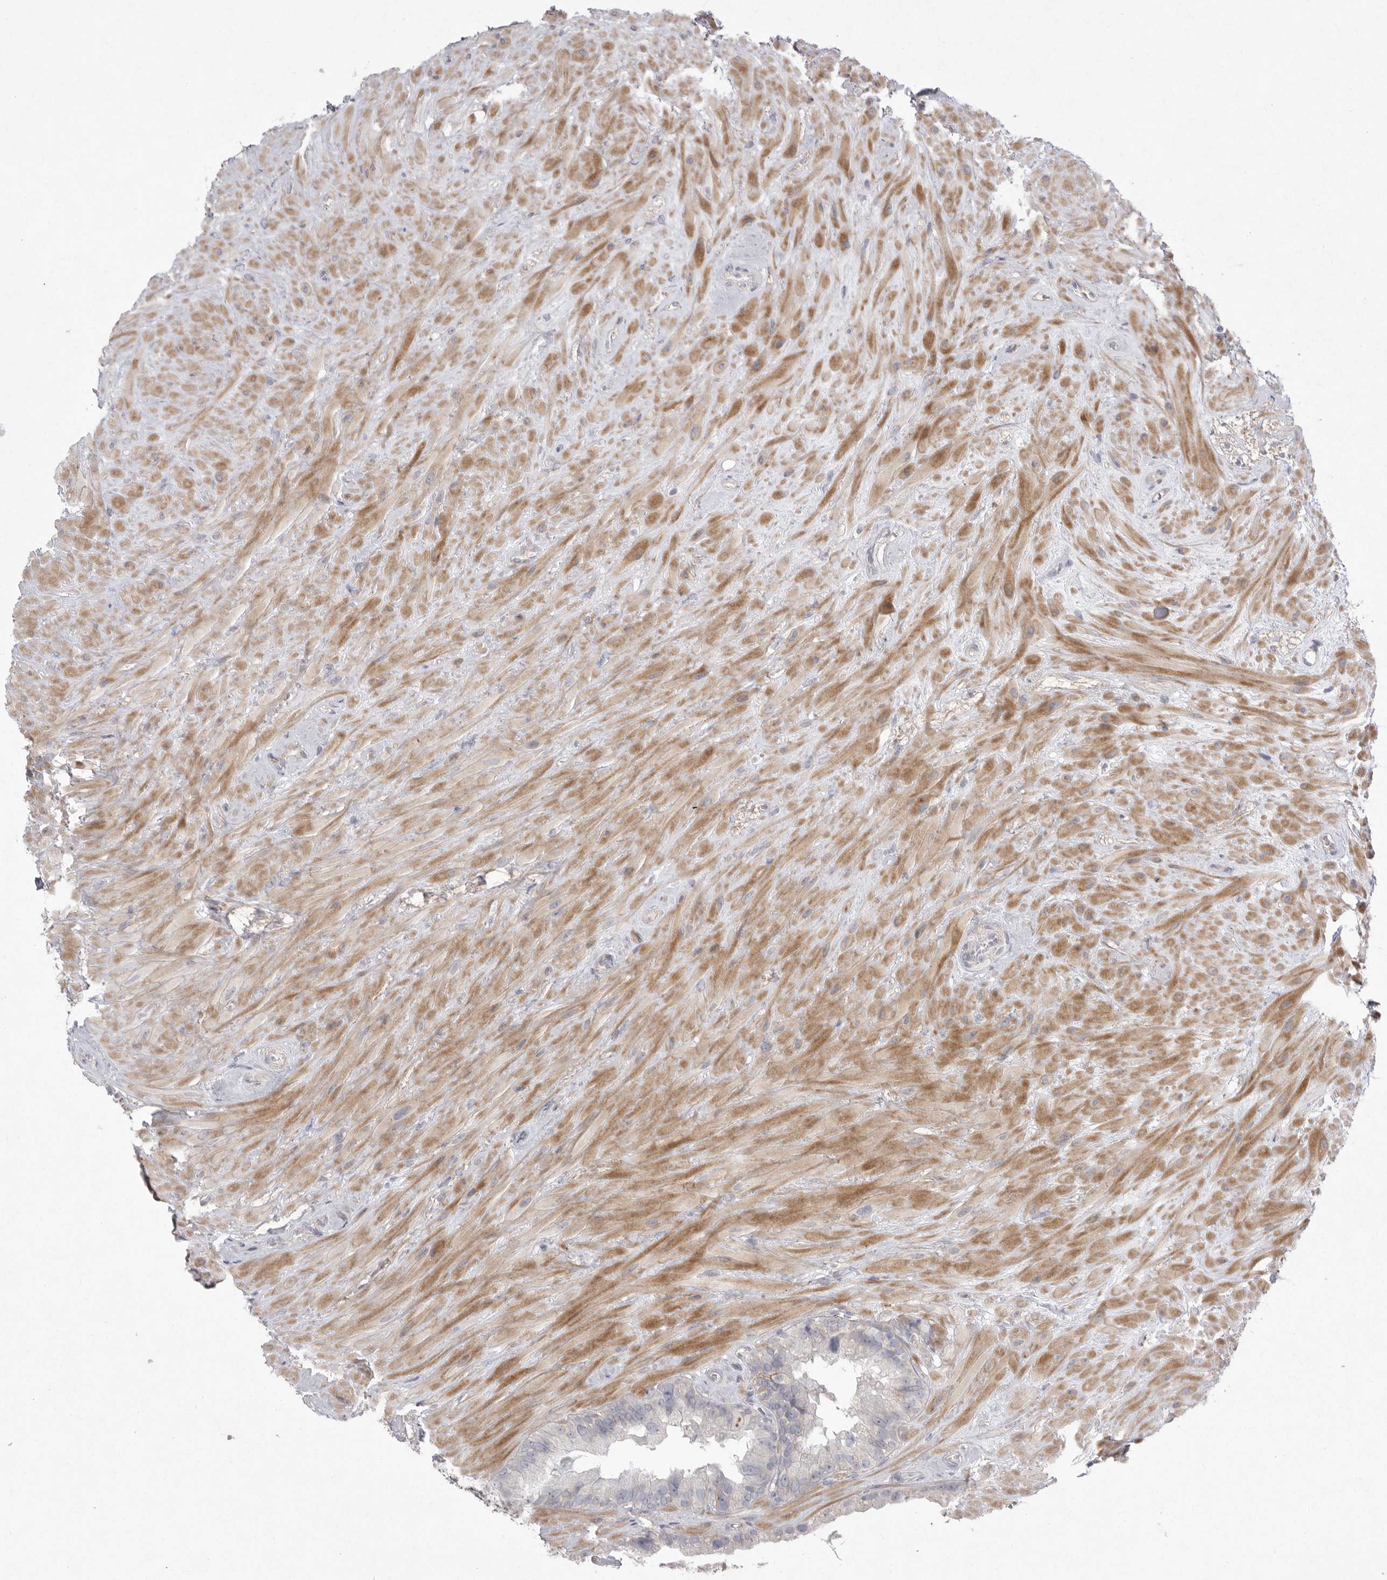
{"staining": {"intensity": "negative", "quantity": "none", "location": "none"}, "tissue": "seminal vesicle", "cell_type": "Glandular cells", "image_type": "normal", "snomed": [{"axis": "morphology", "description": "Normal tissue, NOS"}, {"axis": "topography", "description": "Seminal veicle"}], "caption": "High magnification brightfield microscopy of unremarkable seminal vesicle stained with DAB (3,3'-diaminobenzidine) (brown) and counterstained with hematoxylin (blue): glandular cells show no significant positivity. Nuclei are stained in blue.", "gene": "VANGL2", "patient": {"sex": "male", "age": 80}}